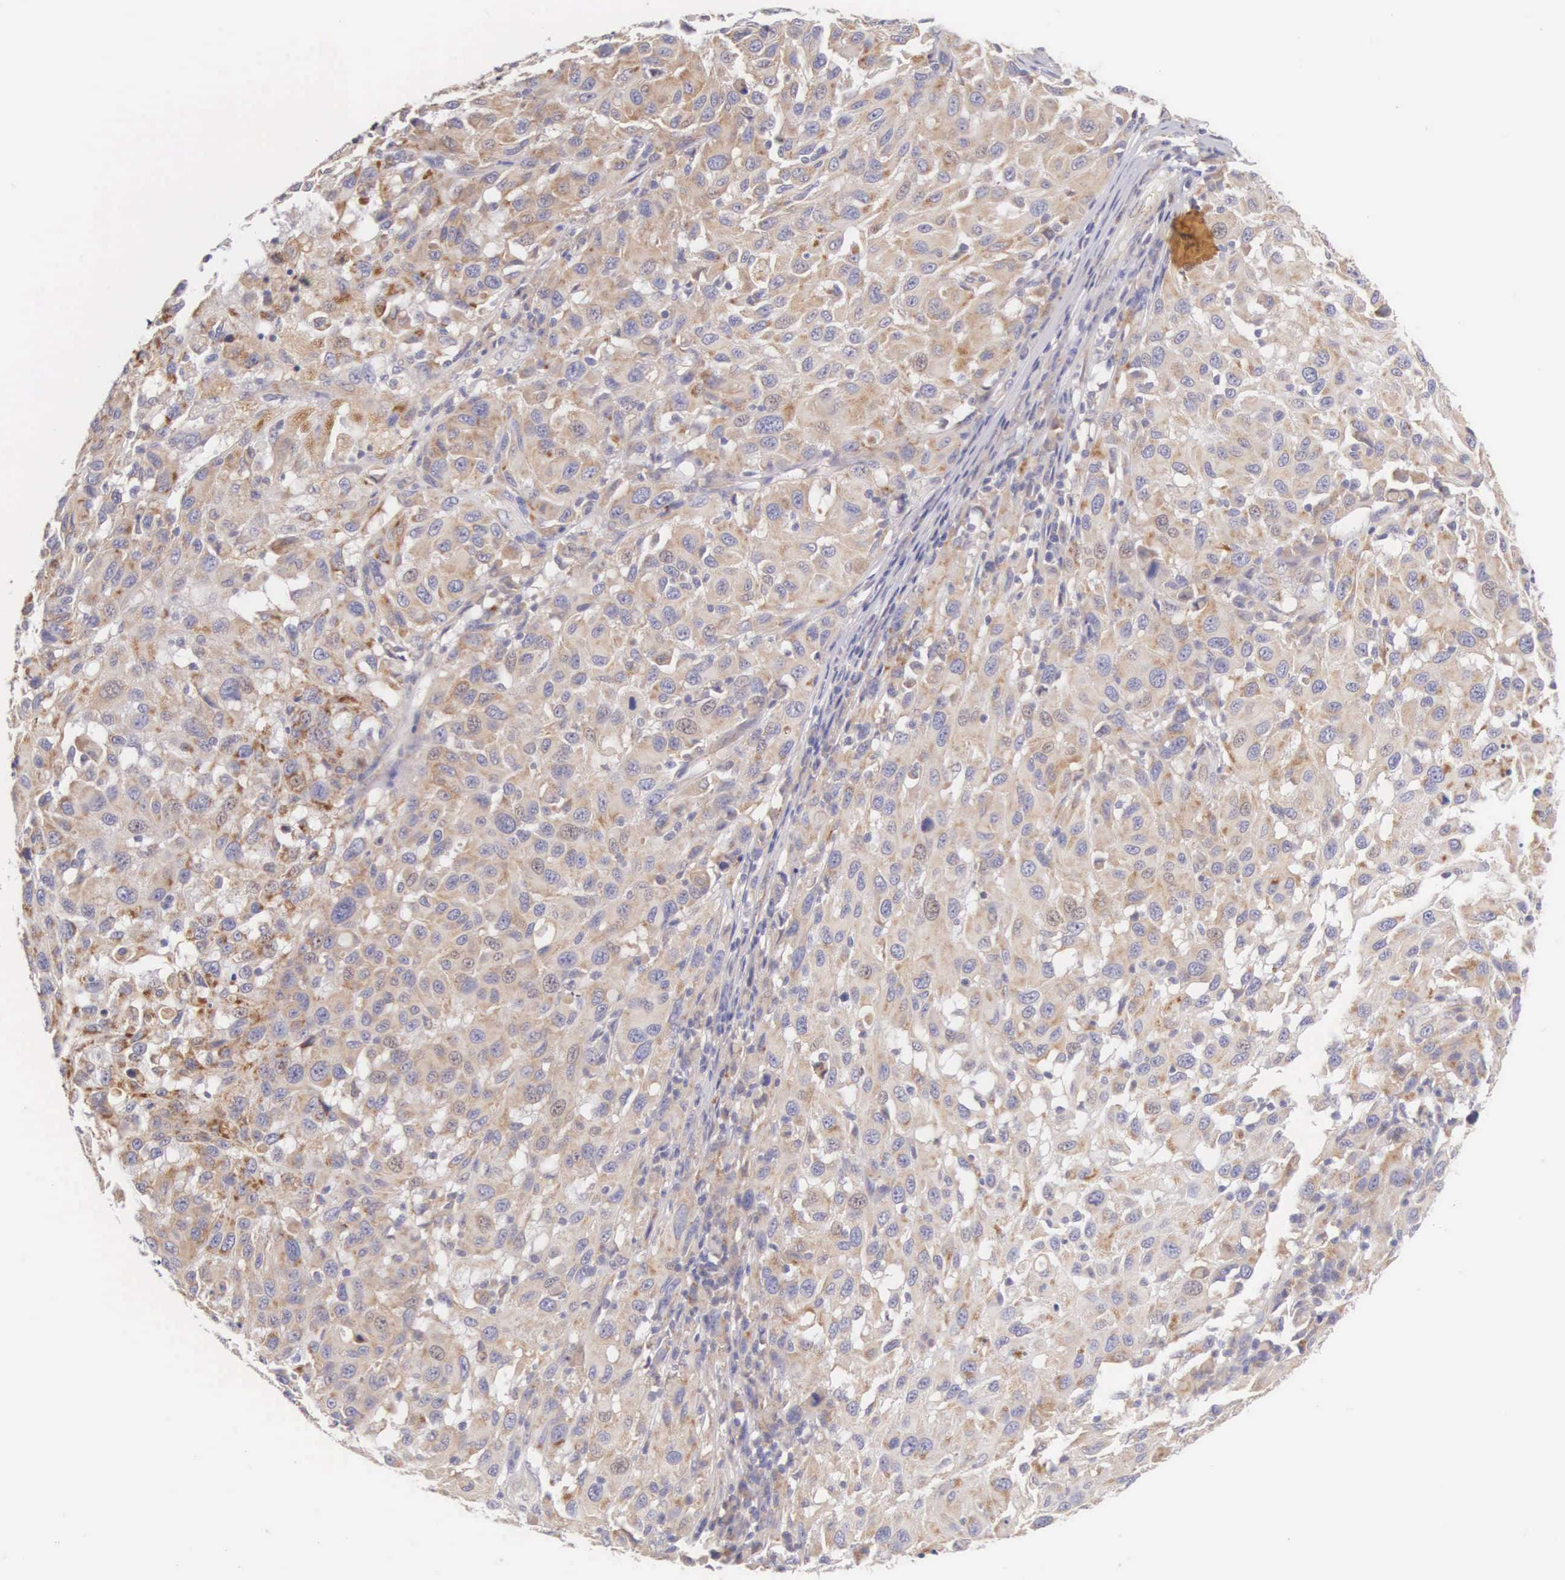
{"staining": {"intensity": "weak", "quantity": ">75%", "location": "cytoplasmic/membranous"}, "tissue": "melanoma", "cell_type": "Tumor cells", "image_type": "cancer", "snomed": [{"axis": "morphology", "description": "Malignant melanoma, NOS"}, {"axis": "topography", "description": "Skin"}], "caption": "Immunohistochemical staining of human melanoma shows low levels of weak cytoplasmic/membranous expression in approximately >75% of tumor cells.", "gene": "NSDHL", "patient": {"sex": "female", "age": 77}}